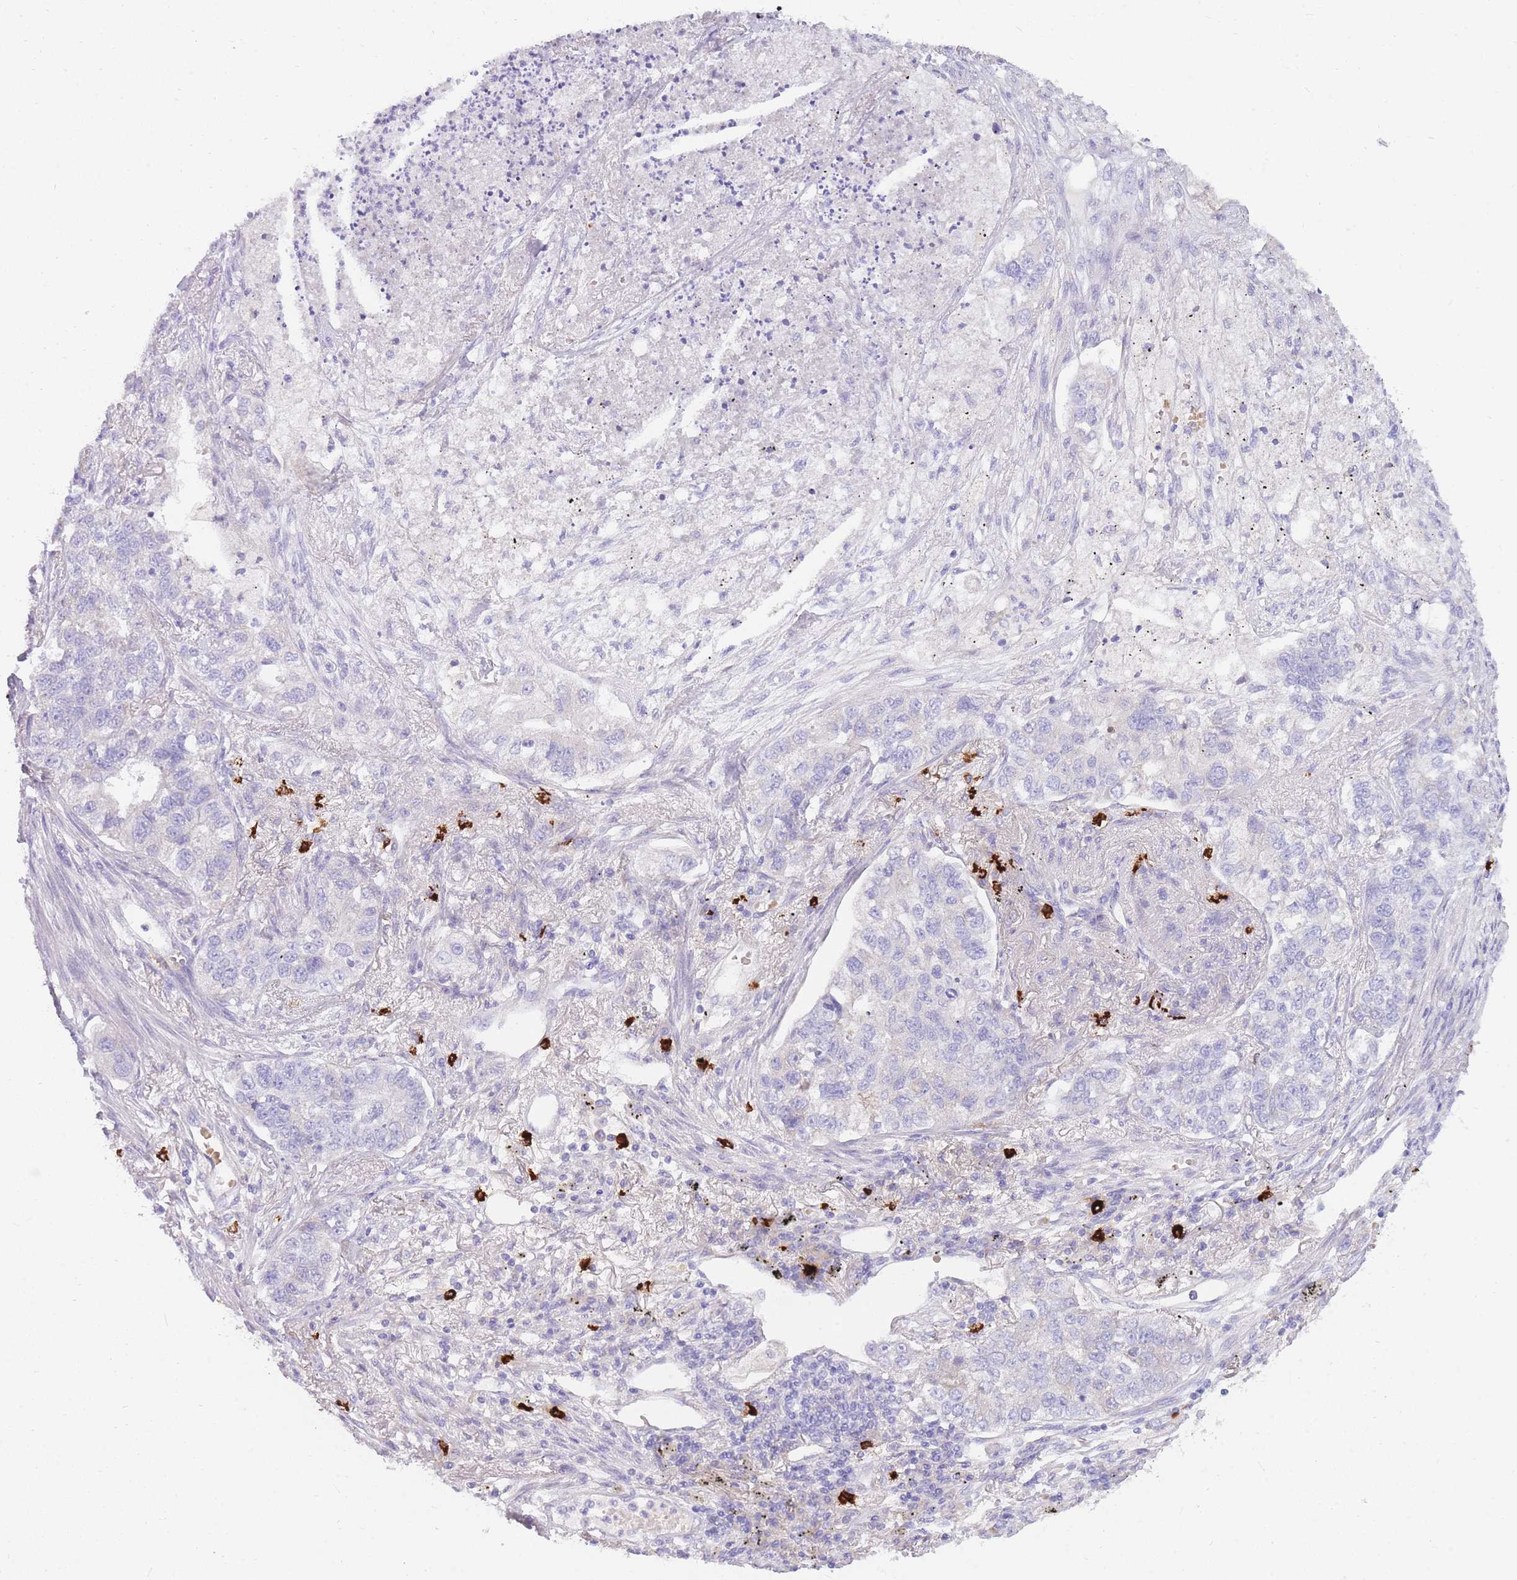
{"staining": {"intensity": "negative", "quantity": "none", "location": "none"}, "tissue": "lung cancer", "cell_type": "Tumor cells", "image_type": "cancer", "snomed": [{"axis": "morphology", "description": "Adenocarcinoma, NOS"}, {"axis": "topography", "description": "Lung"}], "caption": "IHC image of neoplastic tissue: lung cancer stained with DAB demonstrates no significant protein staining in tumor cells.", "gene": "TPSD1", "patient": {"sex": "male", "age": 49}}